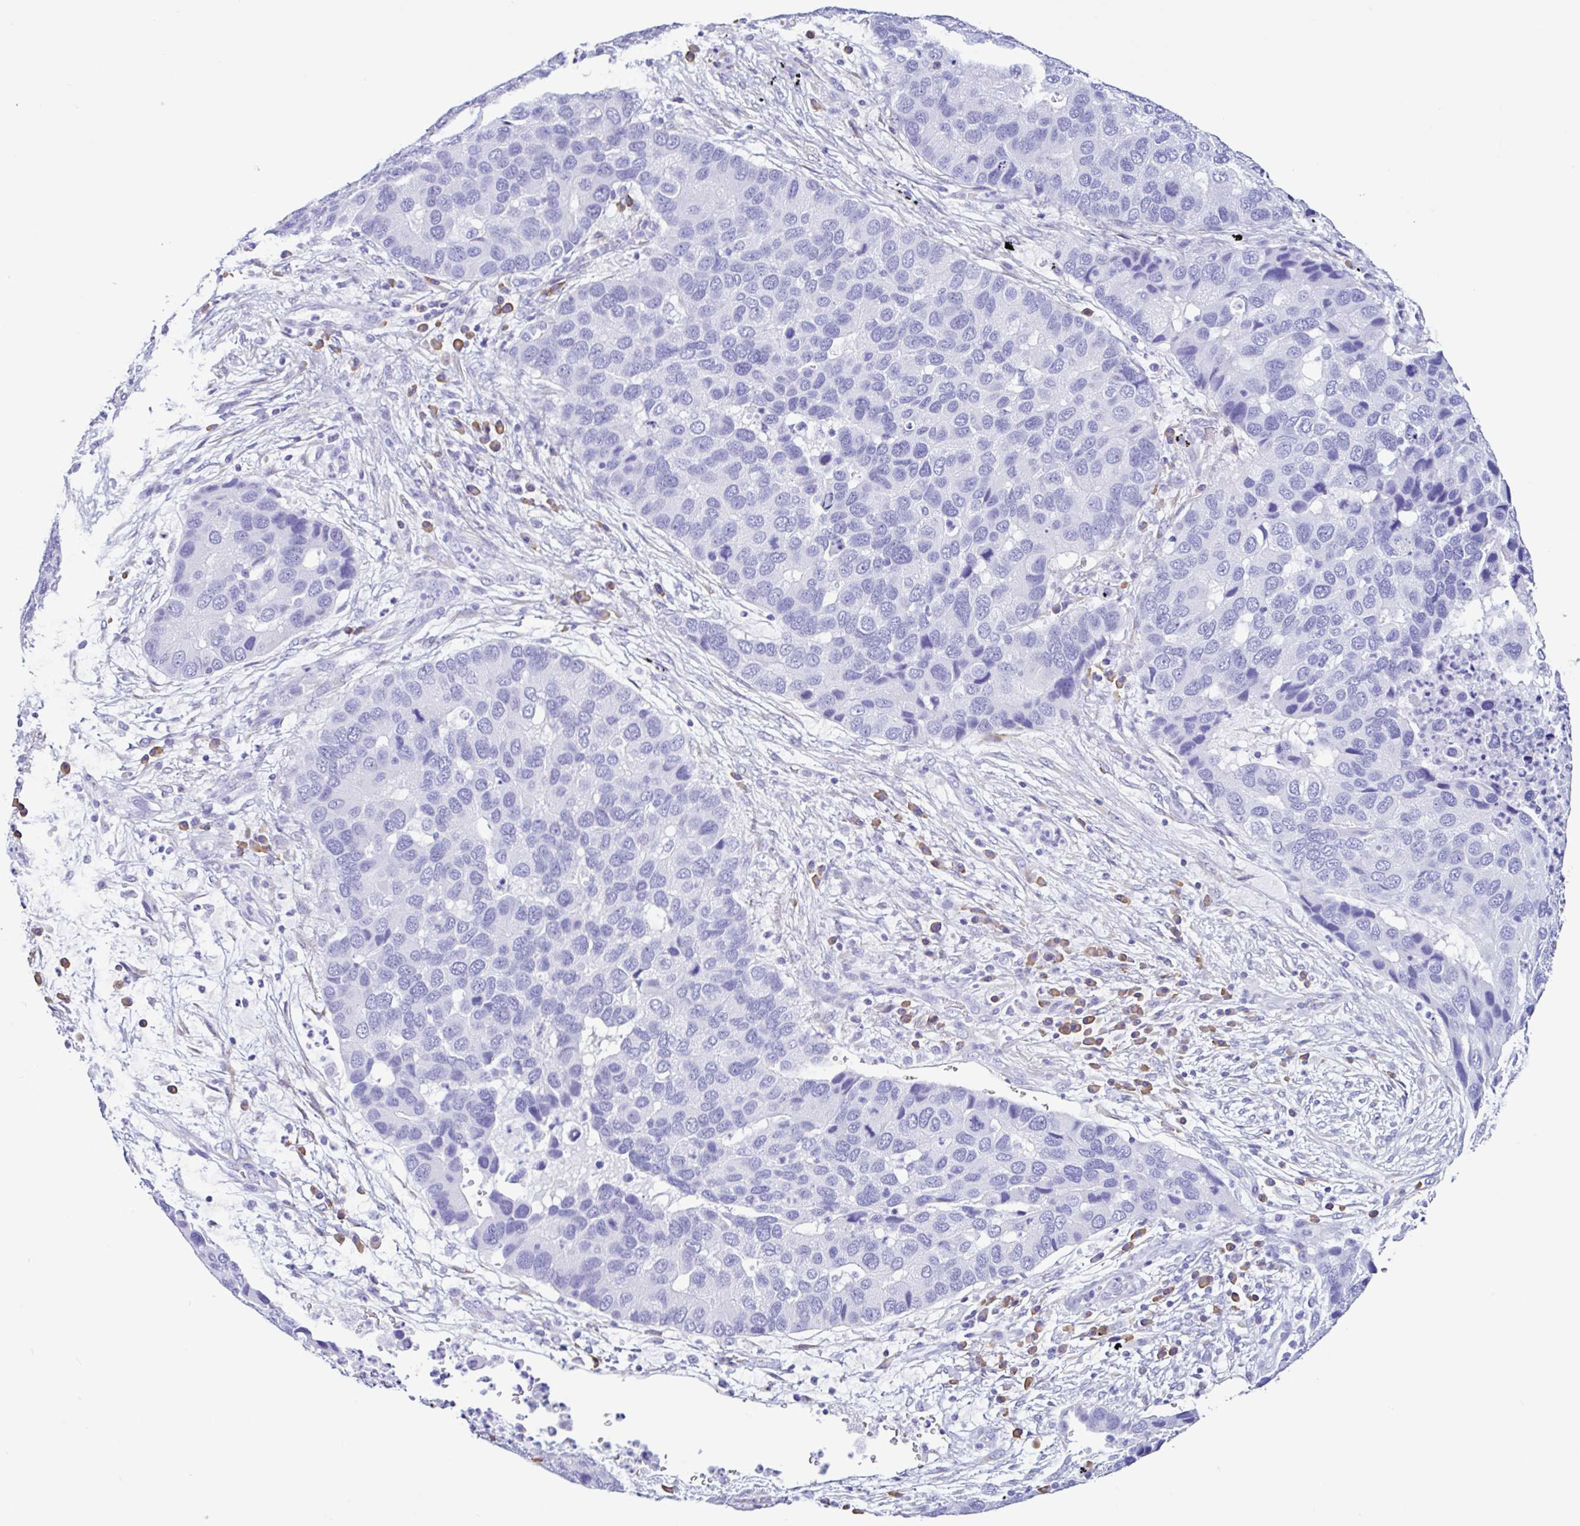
{"staining": {"intensity": "negative", "quantity": "none", "location": "none"}, "tissue": "lung cancer", "cell_type": "Tumor cells", "image_type": "cancer", "snomed": [{"axis": "morphology", "description": "Aneuploidy"}, {"axis": "morphology", "description": "Adenocarcinoma, NOS"}, {"axis": "topography", "description": "Lymph node"}, {"axis": "topography", "description": "Lung"}], "caption": "Tumor cells show no significant protein expression in lung cancer.", "gene": "PIGF", "patient": {"sex": "female", "age": 74}}